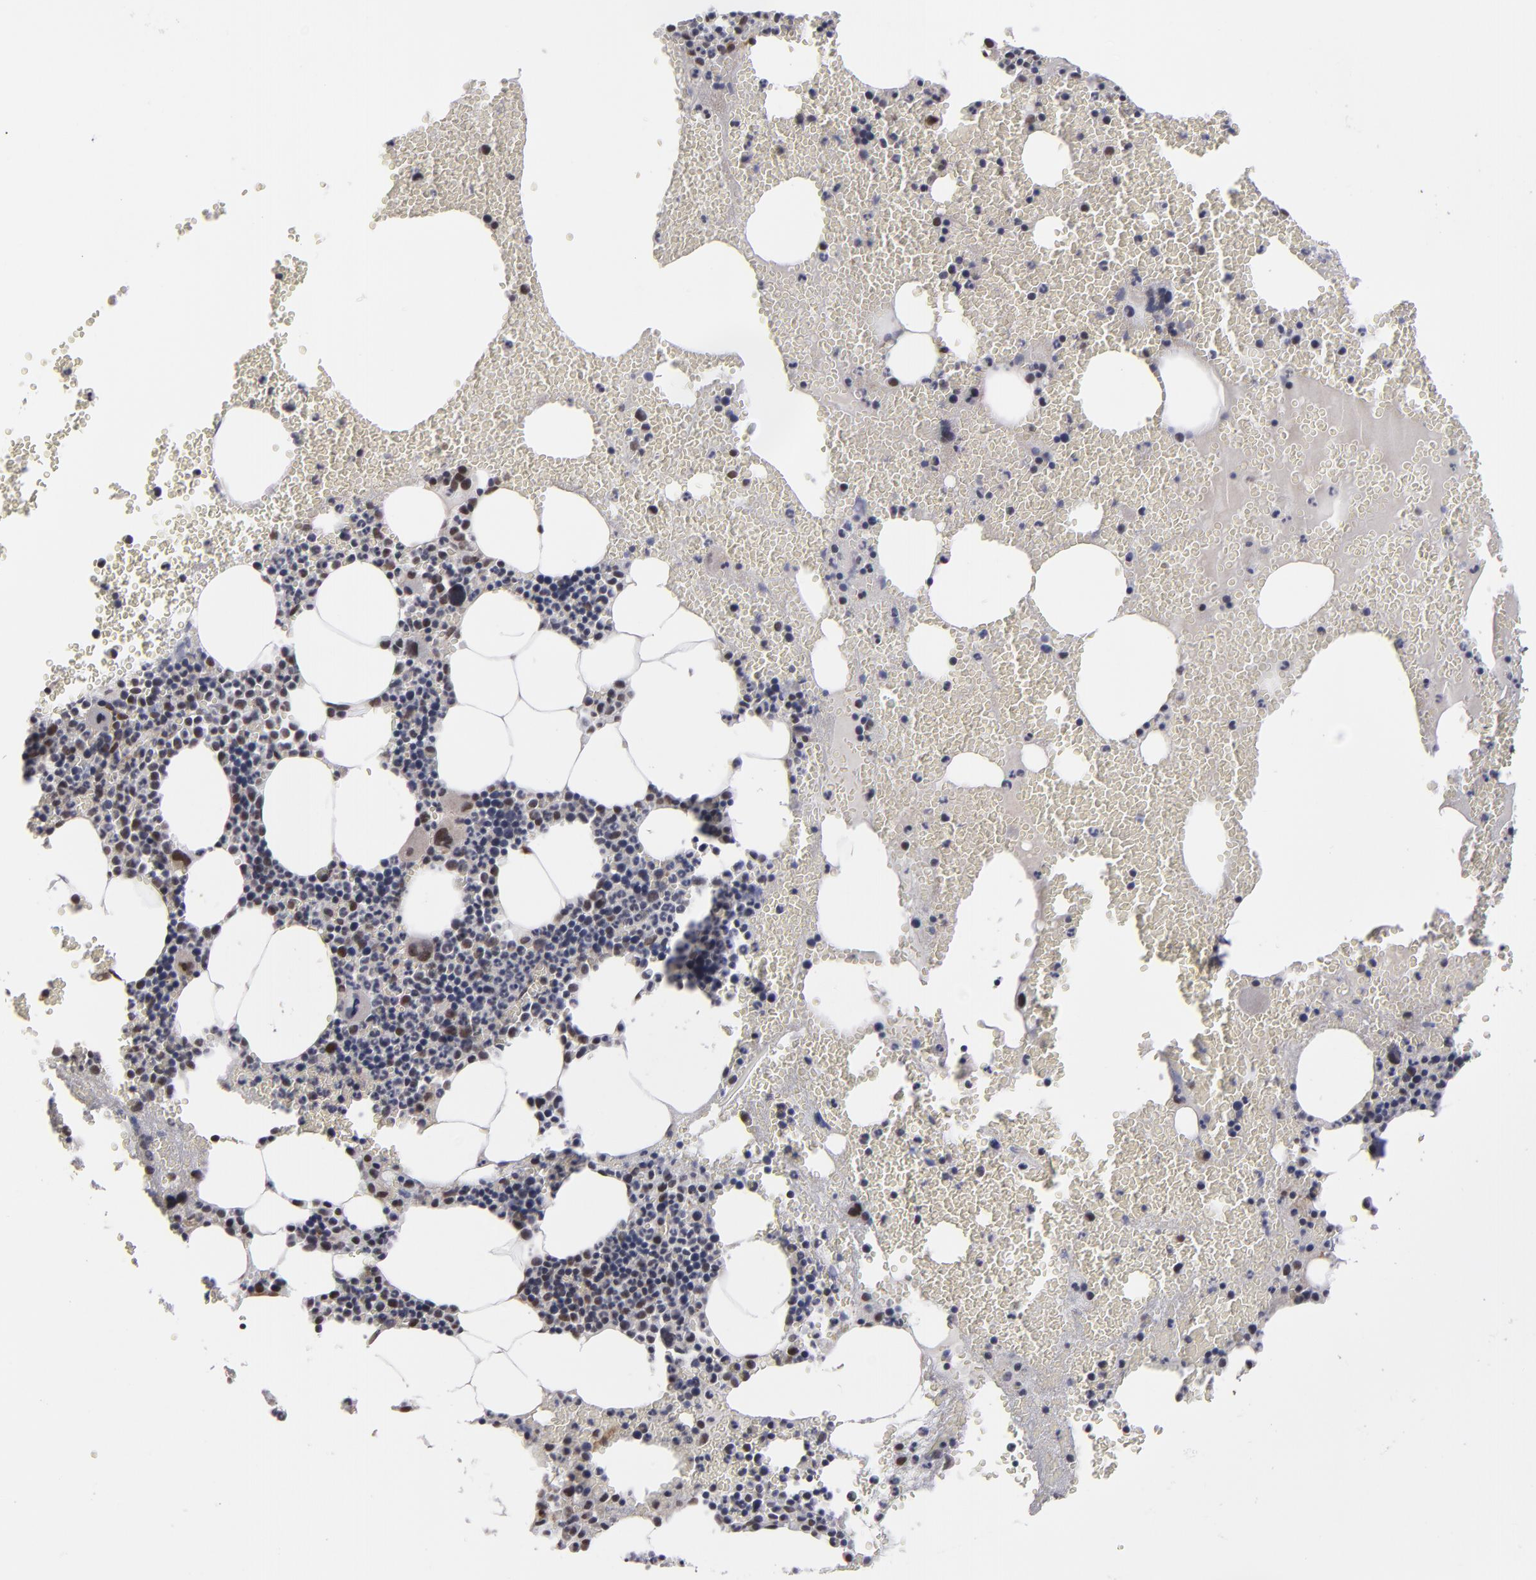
{"staining": {"intensity": "weak", "quantity": "25%-75%", "location": "nuclear"}, "tissue": "bone marrow", "cell_type": "Hematopoietic cells", "image_type": "normal", "snomed": [{"axis": "morphology", "description": "Normal tissue, NOS"}, {"axis": "topography", "description": "Bone marrow"}], "caption": "Weak nuclear protein staining is identified in about 25%-75% of hematopoietic cells in bone marrow.", "gene": "ZNF75A", "patient": {"sex": "male", "age": 82}}